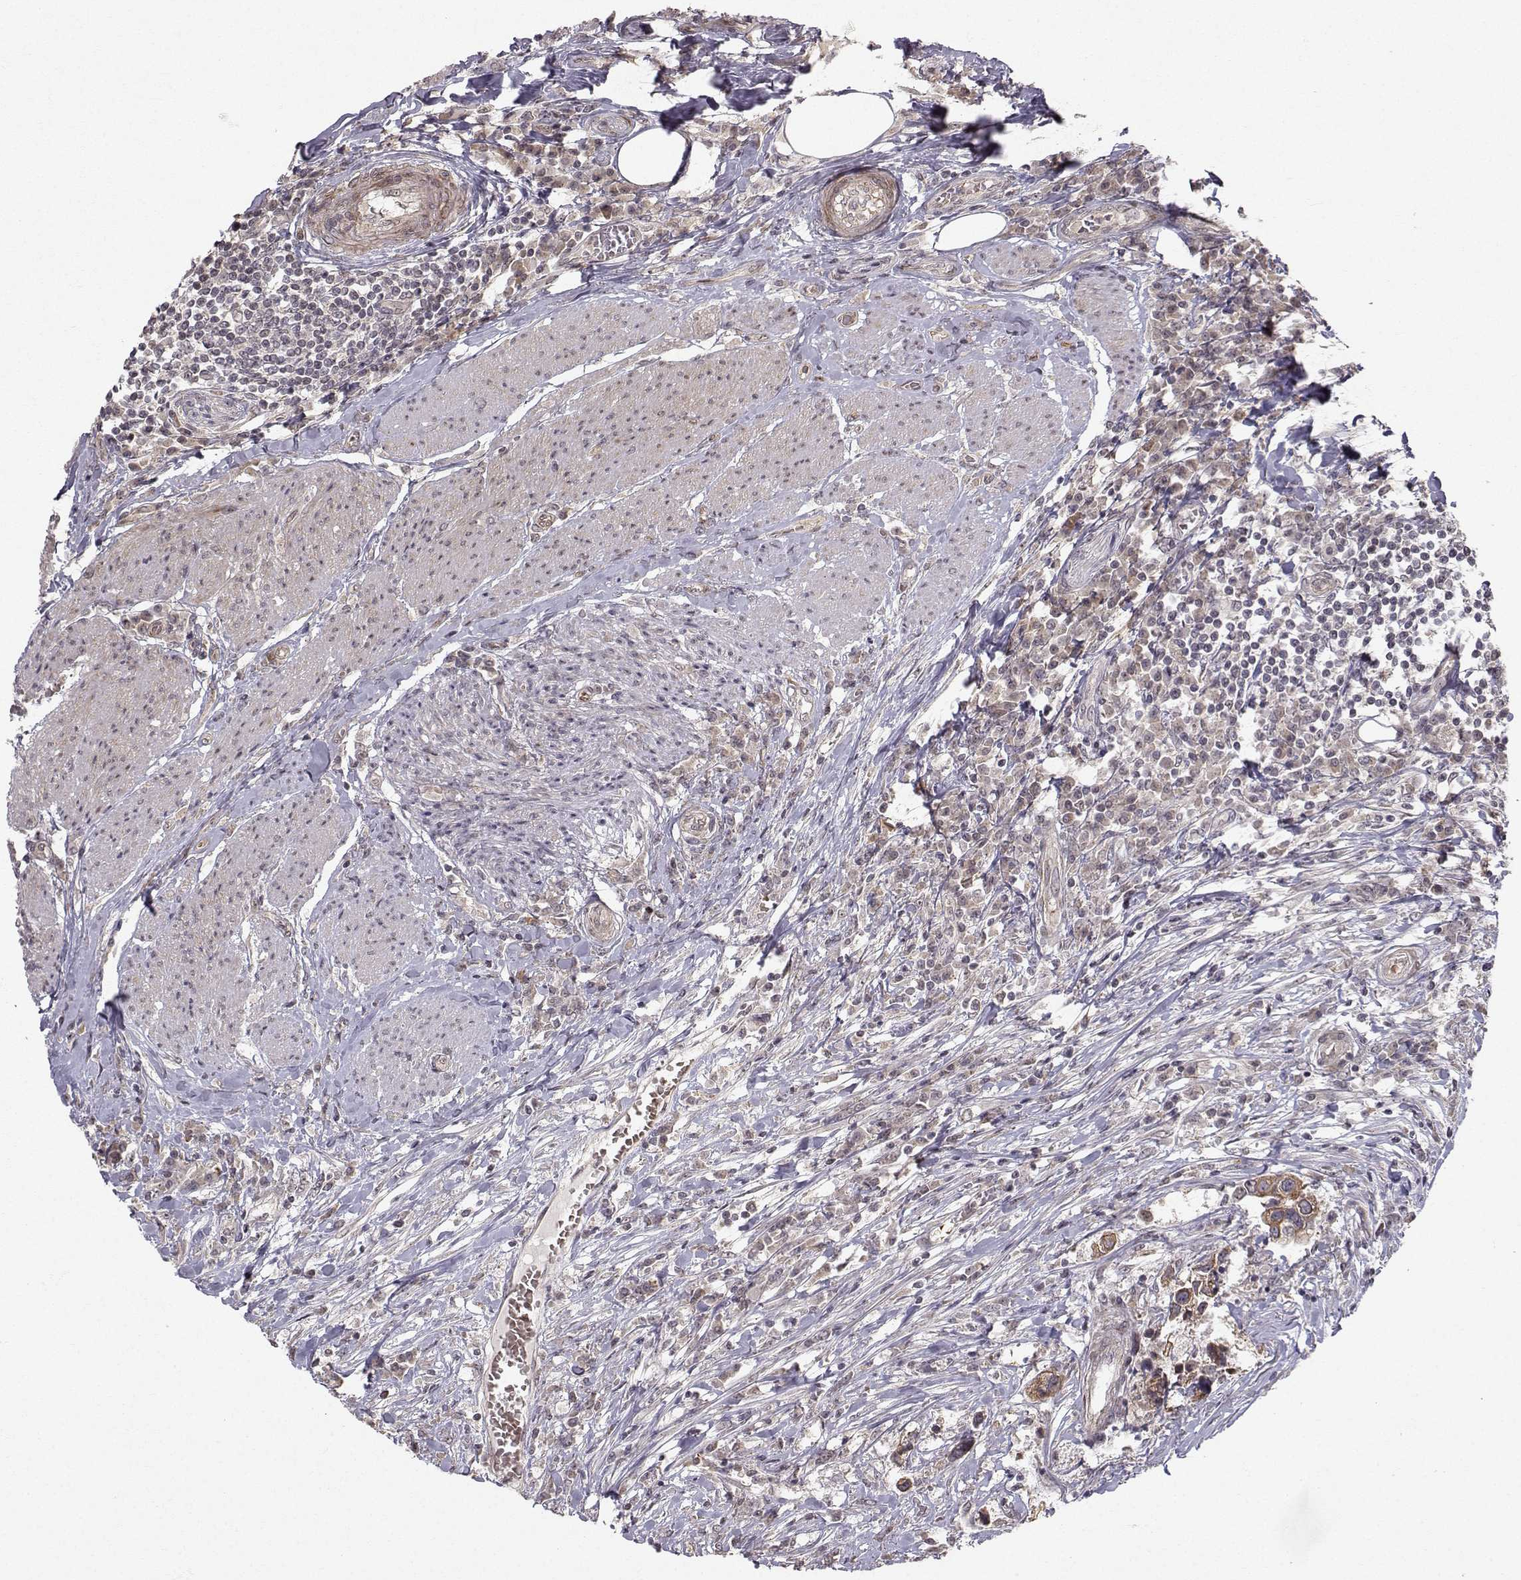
{"staining": {"intensity": "moderate", "quantity": "25%-75%", "location": "cytoplasmic/membranous"}, "tissue": "urothelial cancer", "cell_type": "Tumor cells", "image_type": "cancer", "snomed": [{"axis": "morphology", "description": "Urothelial carcinoma, NOS"}, {"axis": "morphology", "description": "Urothelial carcinoma, High grade"}, {"axis": "topography", "description": "Urinary bladder"}], "caption": "Human urothelial cancer stained for a protein (brown) exhibits moderate cytoplasmic/membranous positive positivity in approximately 25%-75% of tumor cells.", "gene": "APC", "patient": {"sex": "male", "age": 63}}